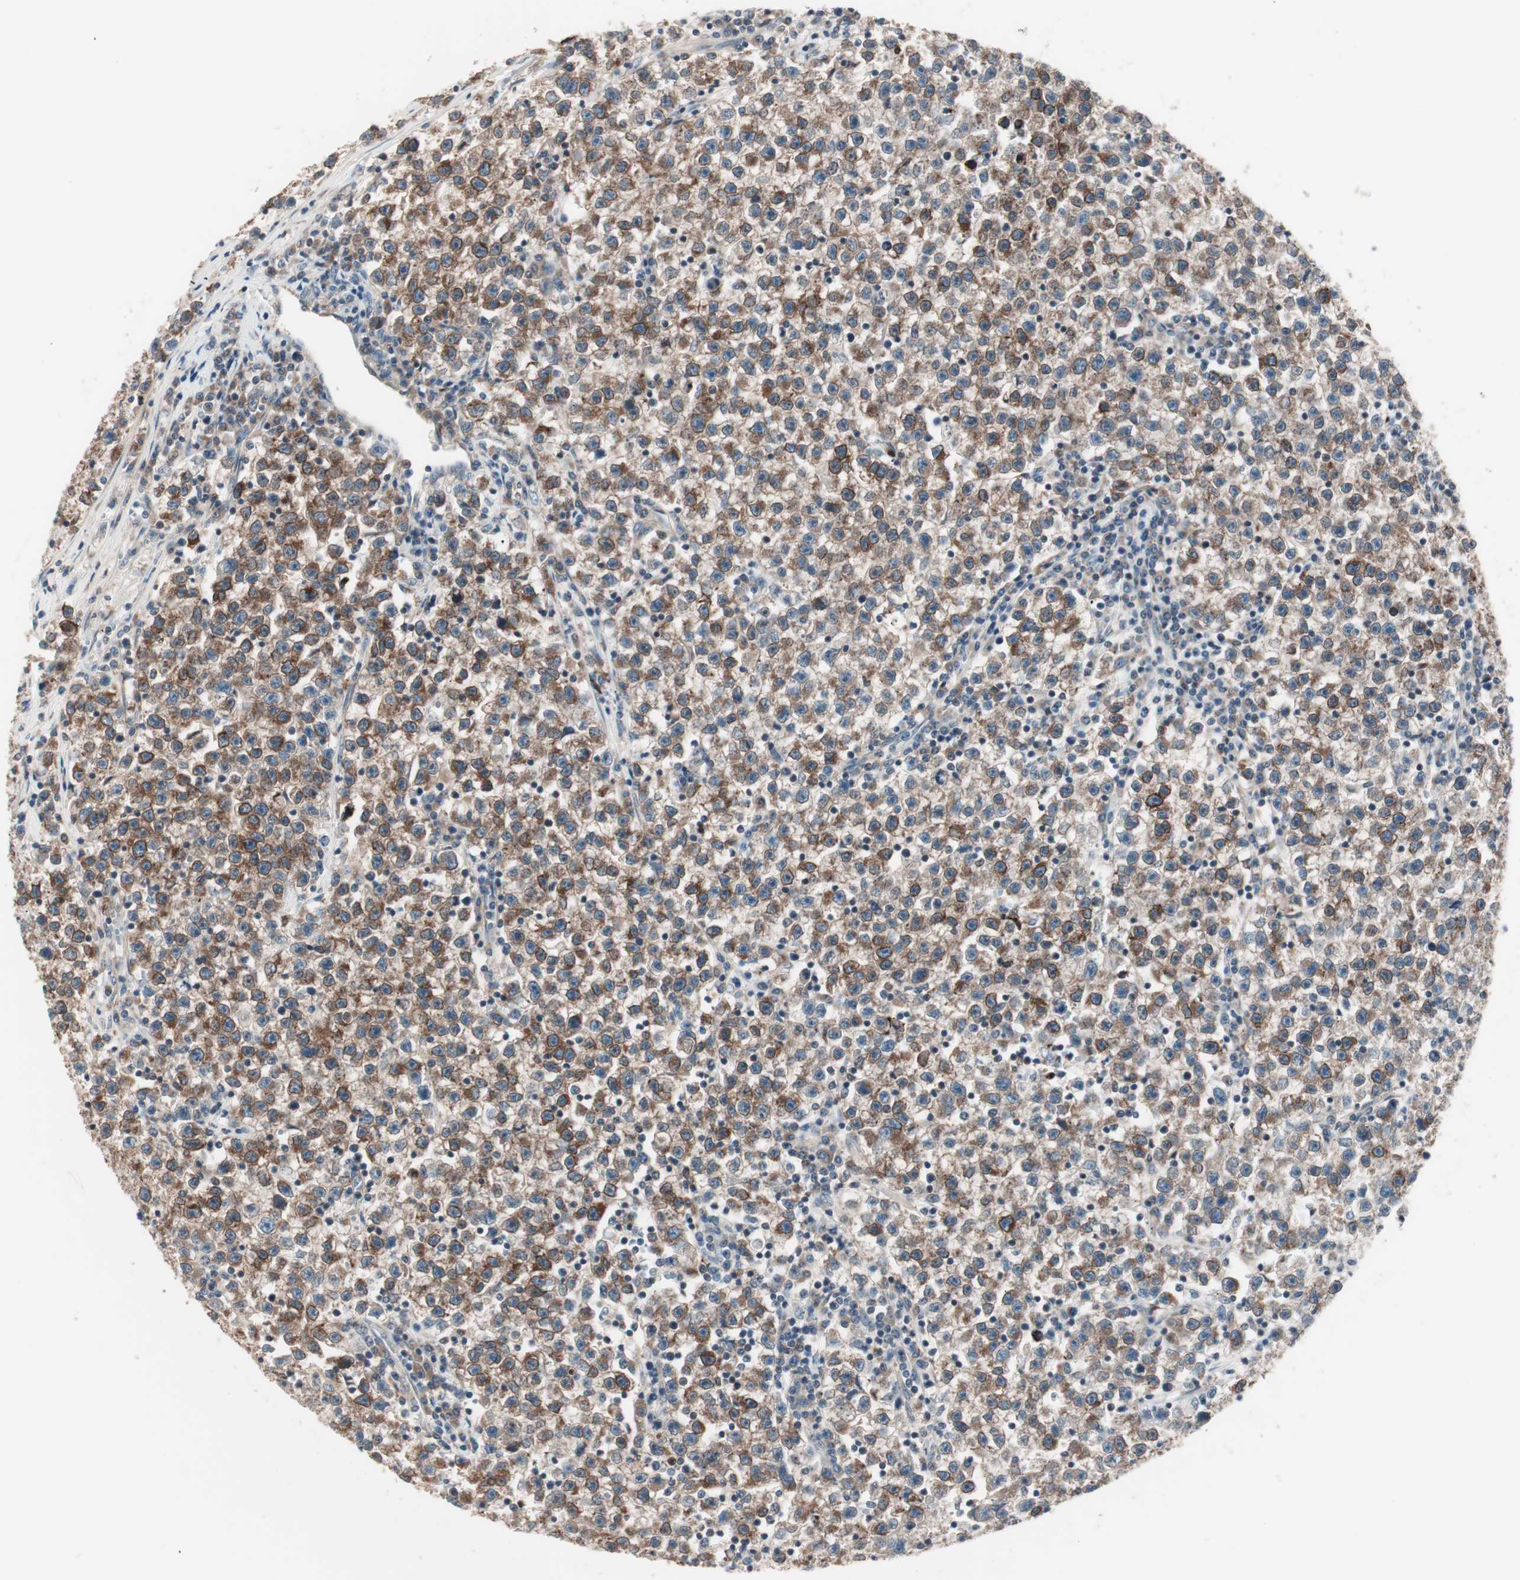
{"staining": {"intensity": "strong", "quantity": ">75%", "location": "cytoplasmic/membranous"}, "tissue": "testis cancer", "cell_type": "Tumor cells", "image_type": "cancer", "snomed": [{"axis": "morphology", "description": "Seminoma, NOS"}, {"axis": "topography", "description": "Testis"}], "caption": "Brown immunohistochemical staining in human testis cancer (seminoma) exhibits strong cytoplasmic/membranous positivity in approximately >75% of tumor cells. (DAB (3,3'-diaminobenzidine) IHC, brown staining for protein, blue staining for nuclei).", "gene": "TSG101", "patient": {"sex": "male", "age": 22}}